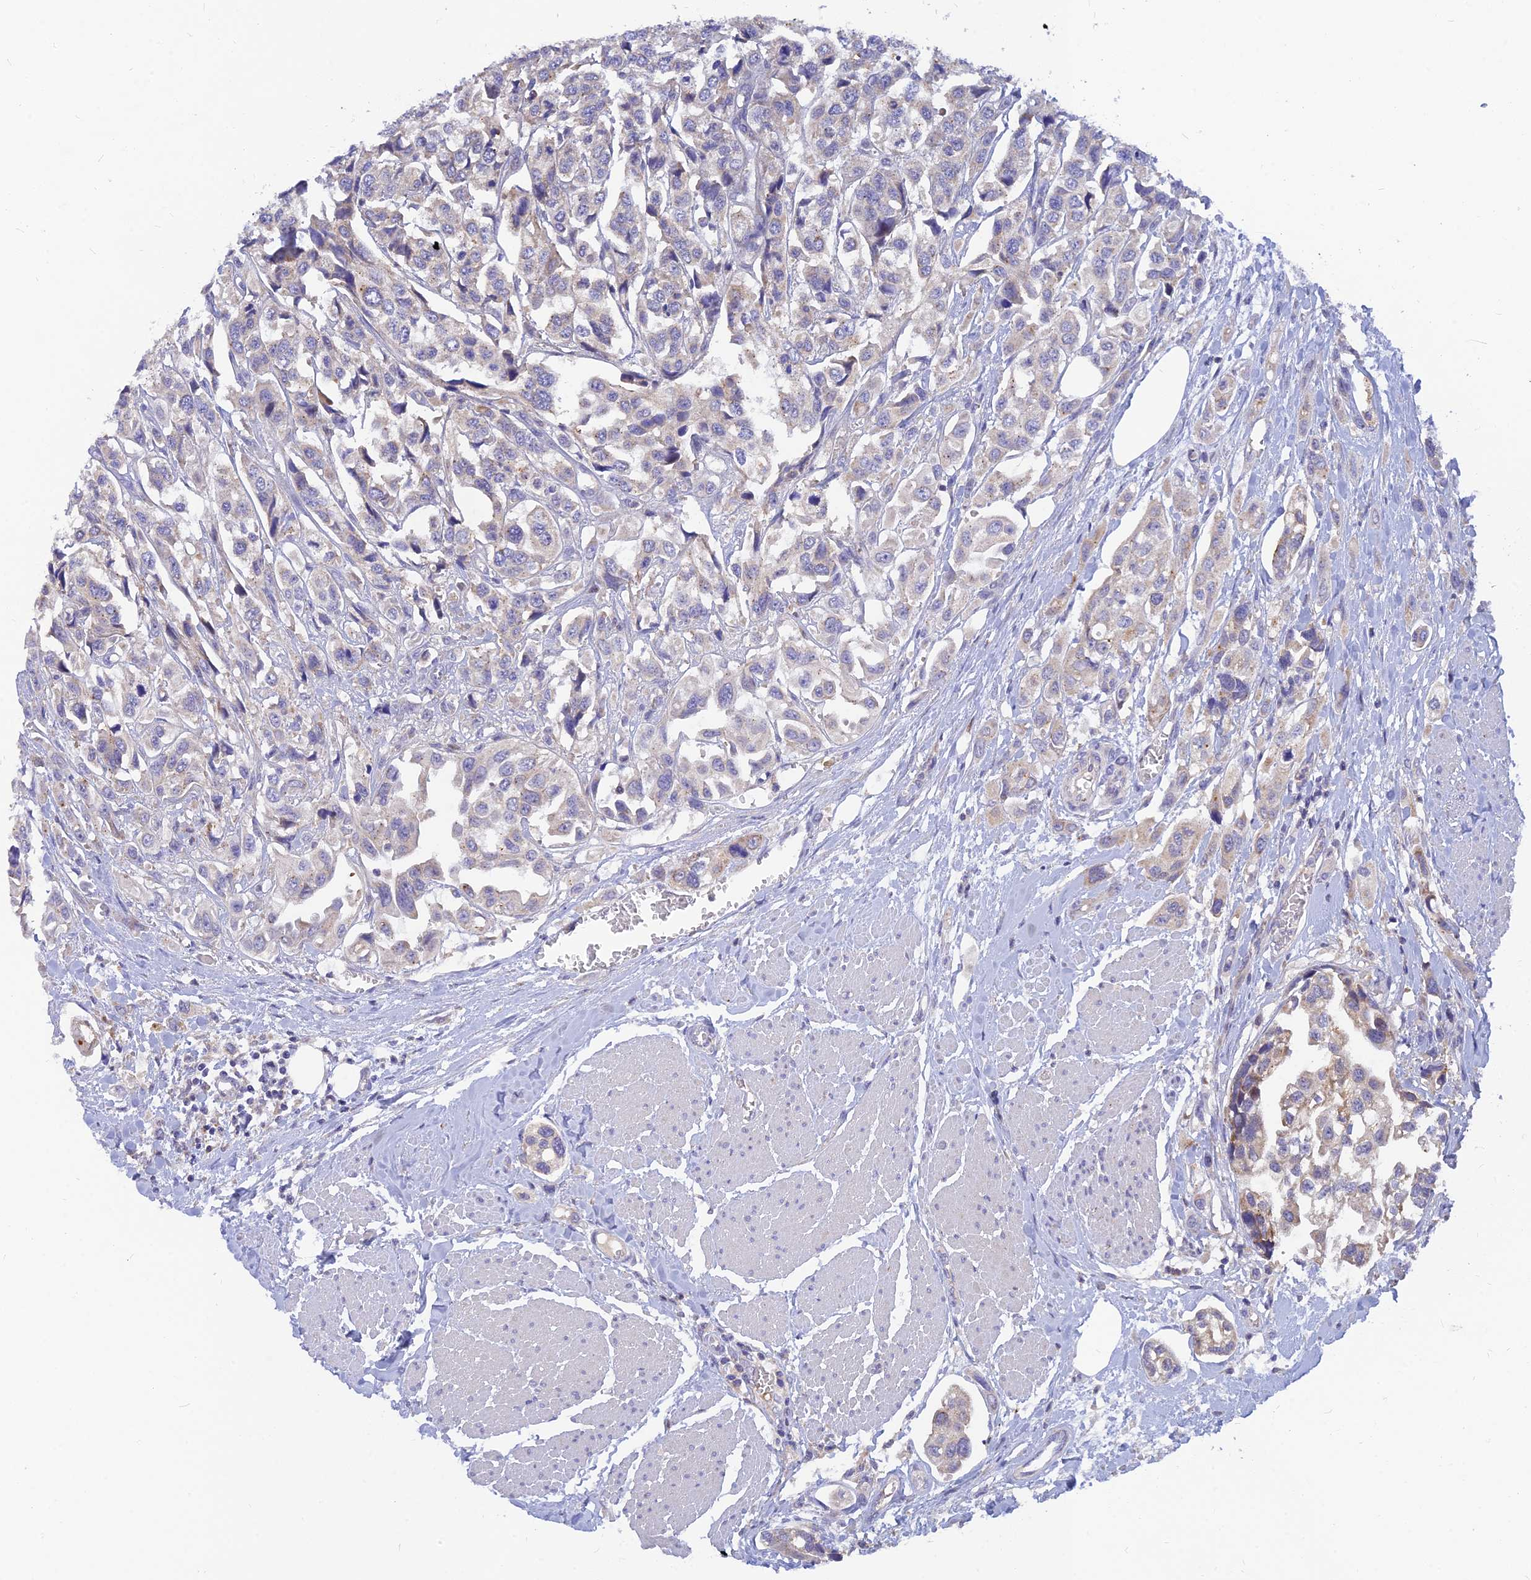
{"staining": {"intensity": "weak", "quantity": "<25%", "location": "cytoplasmic/membranous"}, "tissue": "urothelial cancer", "cell_type": "Tumor cells", "image_type": "cancer", "snomed": [{"axis": "morphology", "description": "Urothelial carcinoma, High grade"}, {"axis": "topography", "description": "Urinary bladder"}], "caption": "There is no significant expression in tumor cells of urothelial cancer. The staining is performed using DAB brown chromogen with nuclei counter-stained in using hematoxylin.", "gene": "CACNA1B", "patient": {"sex": "male", "age": 67}}